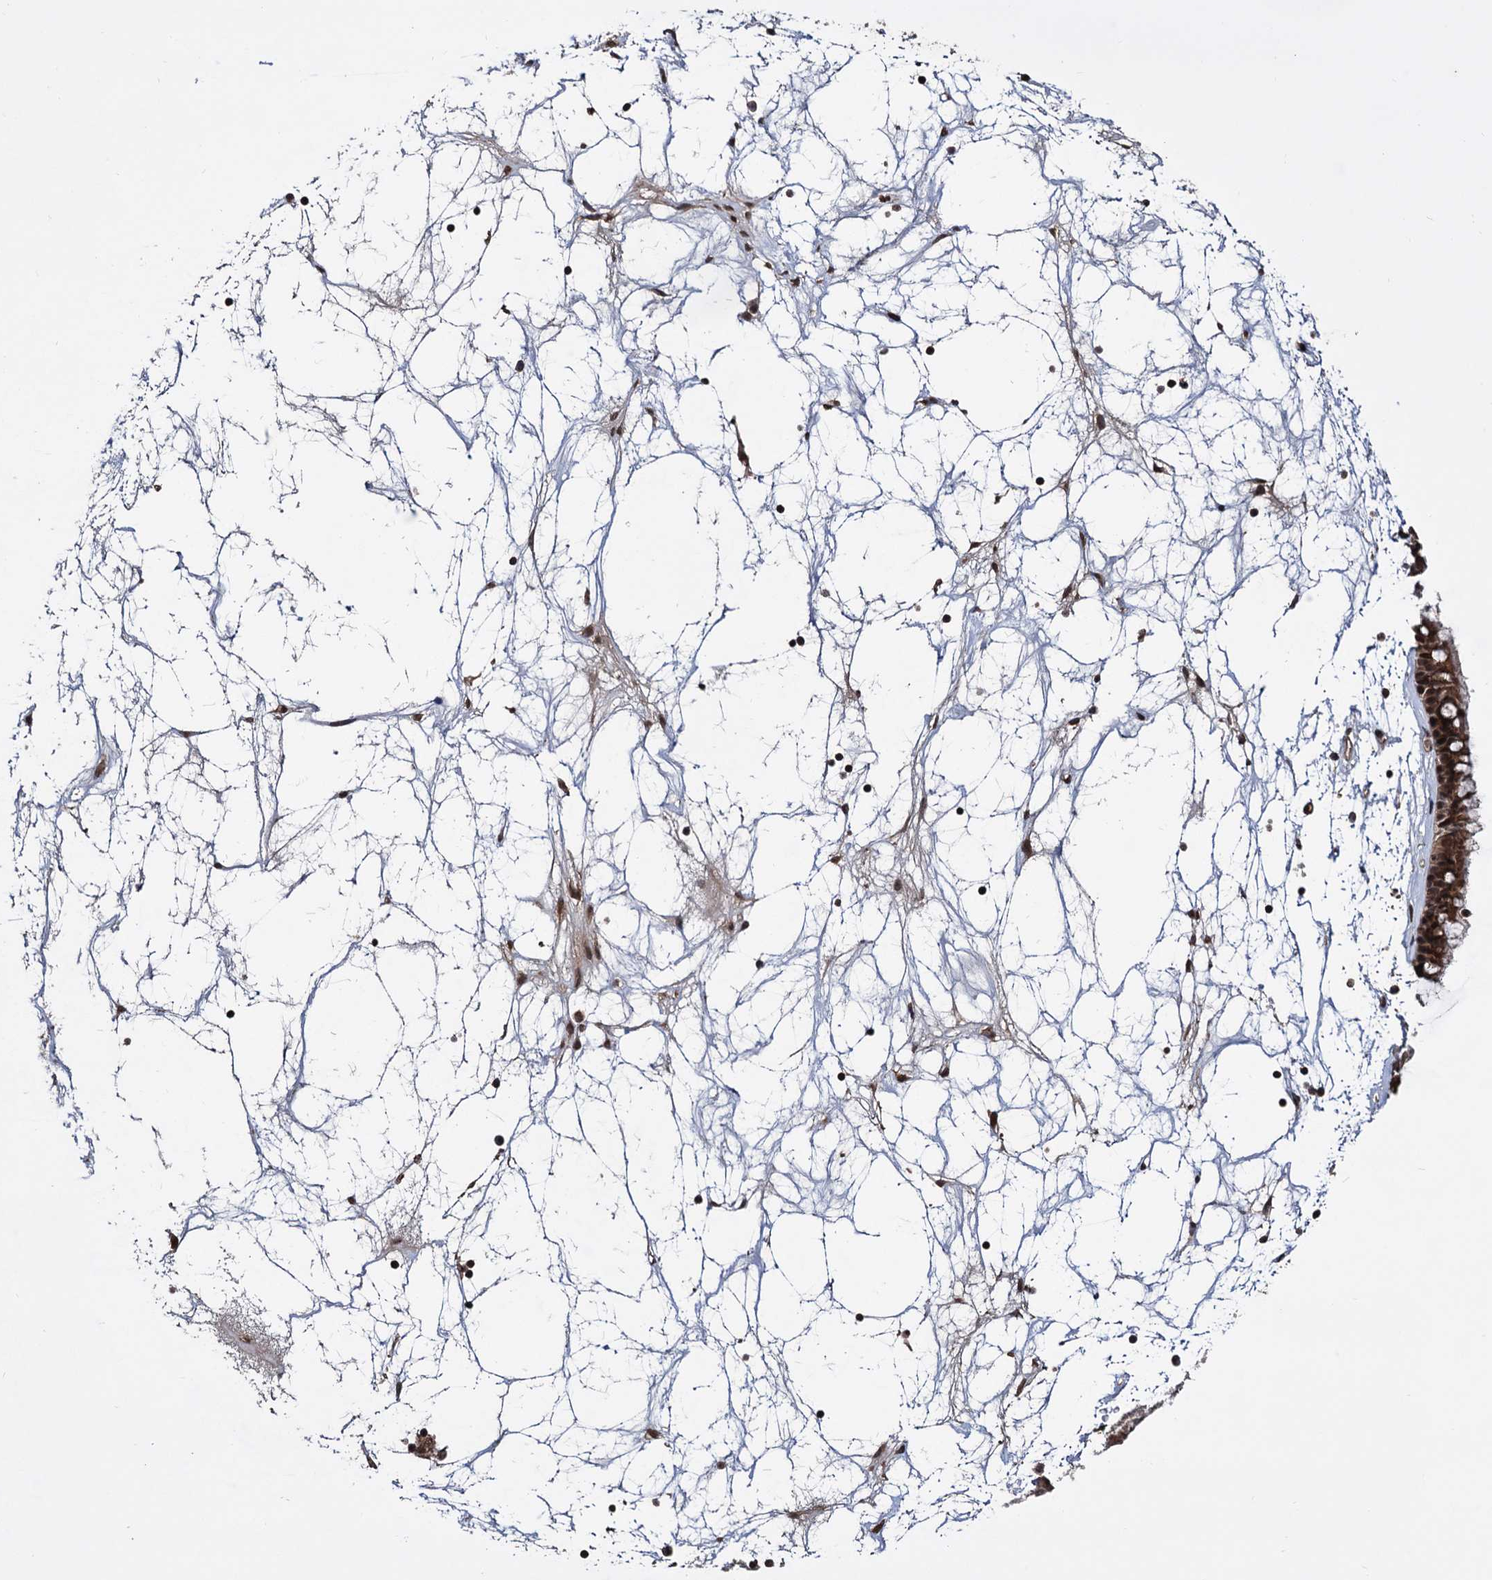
{"staining": {"intensity": "strong", "quantity": ">75%", "location": "cytoplasmic/membranous,nuclear"}, "tissue": "nasopharynx", "cell_type": "Respiratory epithelial cells", "image_type": "normal", "snomed": [{"axis": "morphology", "description": "Normal tissue, NOS"}, {"axis": "topography", "description": "Nasopharynx"}], "caption": "The image reveals staining of unremarkable nasopharynx, revealing strong cytoplasmic/membranous,nuclear protein expression (brown color) within respiratory epithelial cells.", "gene": "KLF5", "patient": {"sex": "male", "age": 64}}